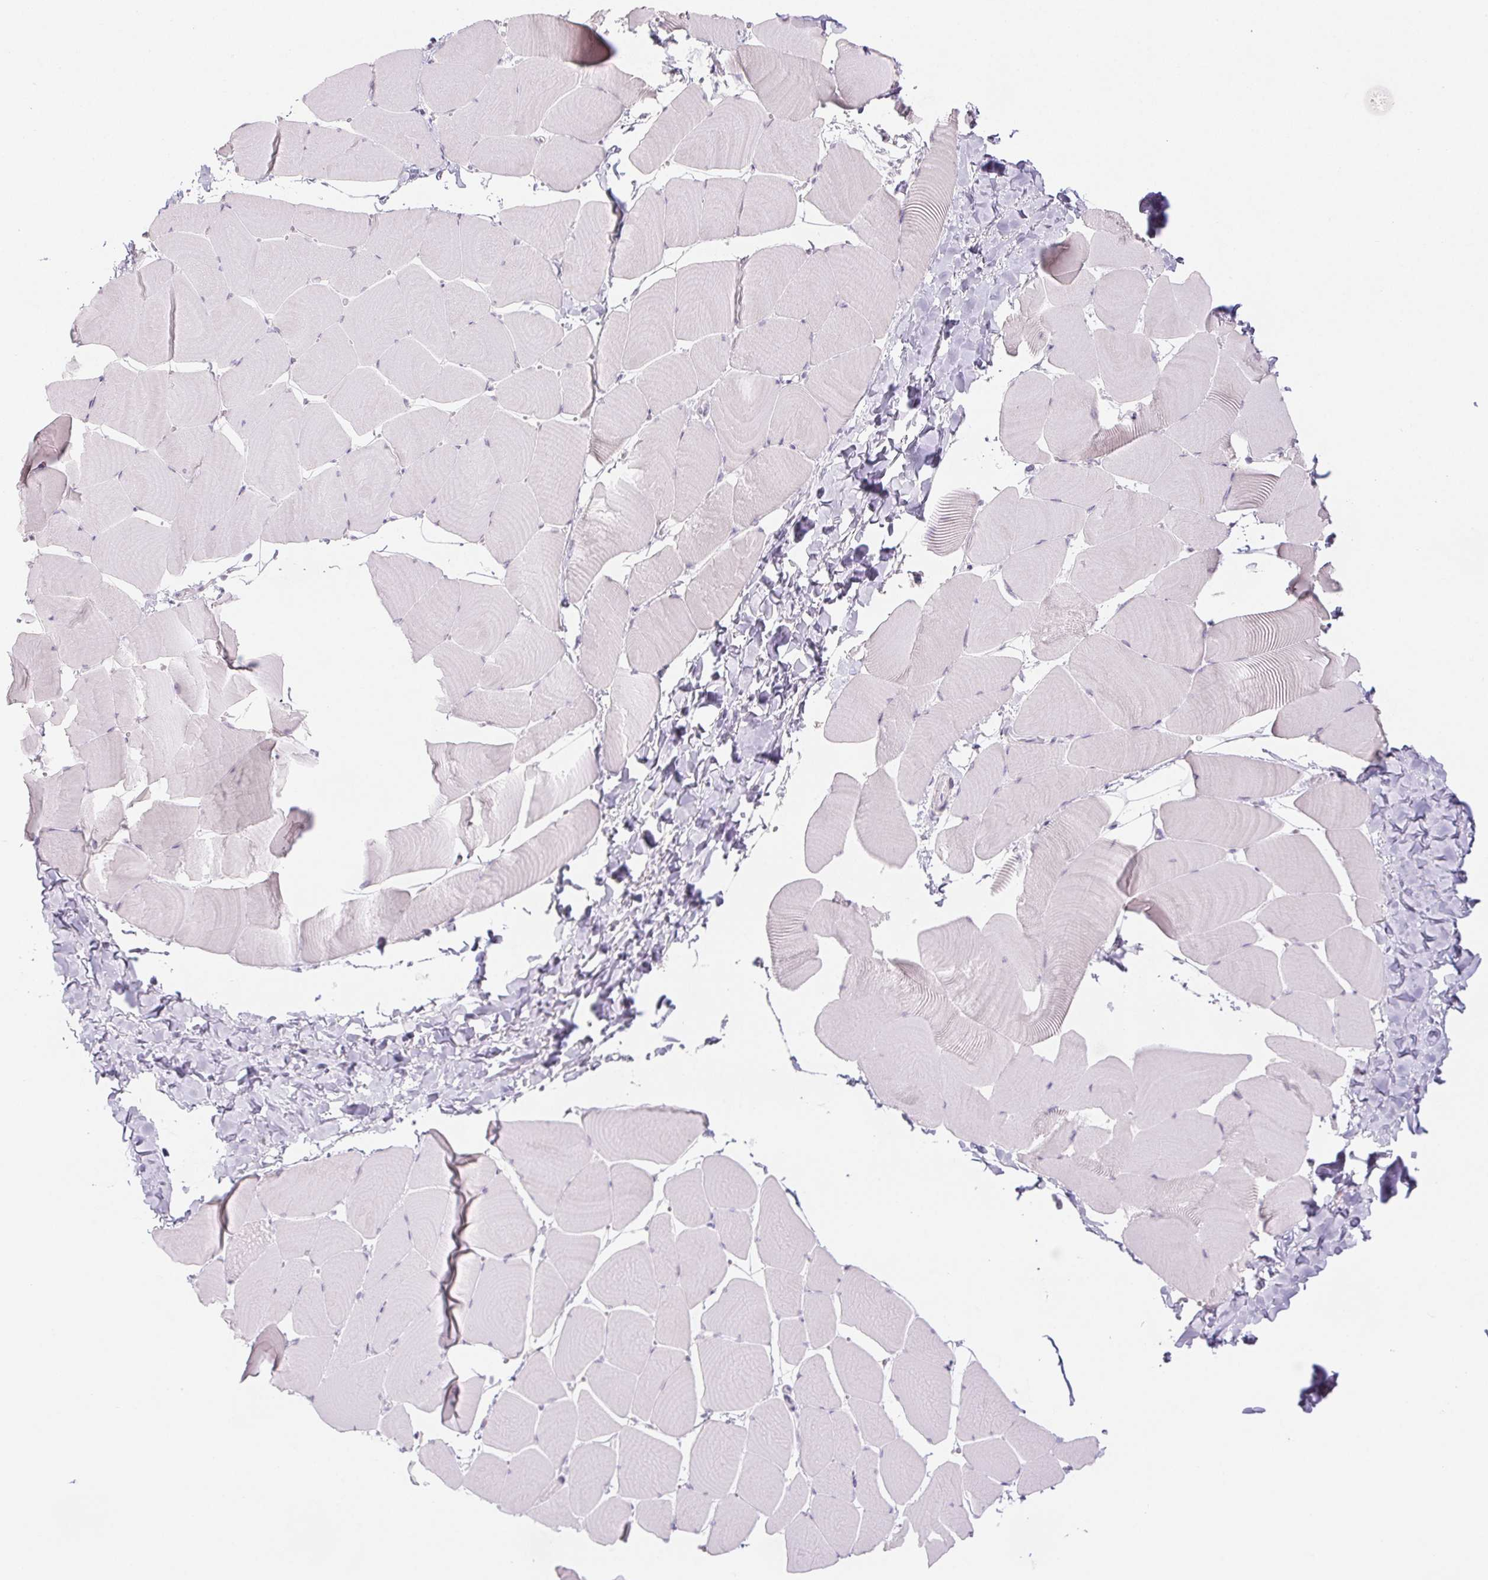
{"staining": {"intensity": "negative", "quantity": "none", "location": "none"}, "tissue": "skeletal muscle", "cell_type": "Myocytes", "image_type": "normal", "snomed": [{"axis": "morphology", "description": "Normal tissue, NOS"}, {"axis": "topography", "description": "Skeletal muscle"}], "caption": "Immunohistochemical staining of benign skeletal muscle shows no significant expression in myocytes. The staining was performed using DAB to visualize the protein expression in brown, while the nuclei were stained in blue with hematoxylin (Magnification: 20x).", "gene": "PI3", "patient": {"sex": "male", "age": 25}}